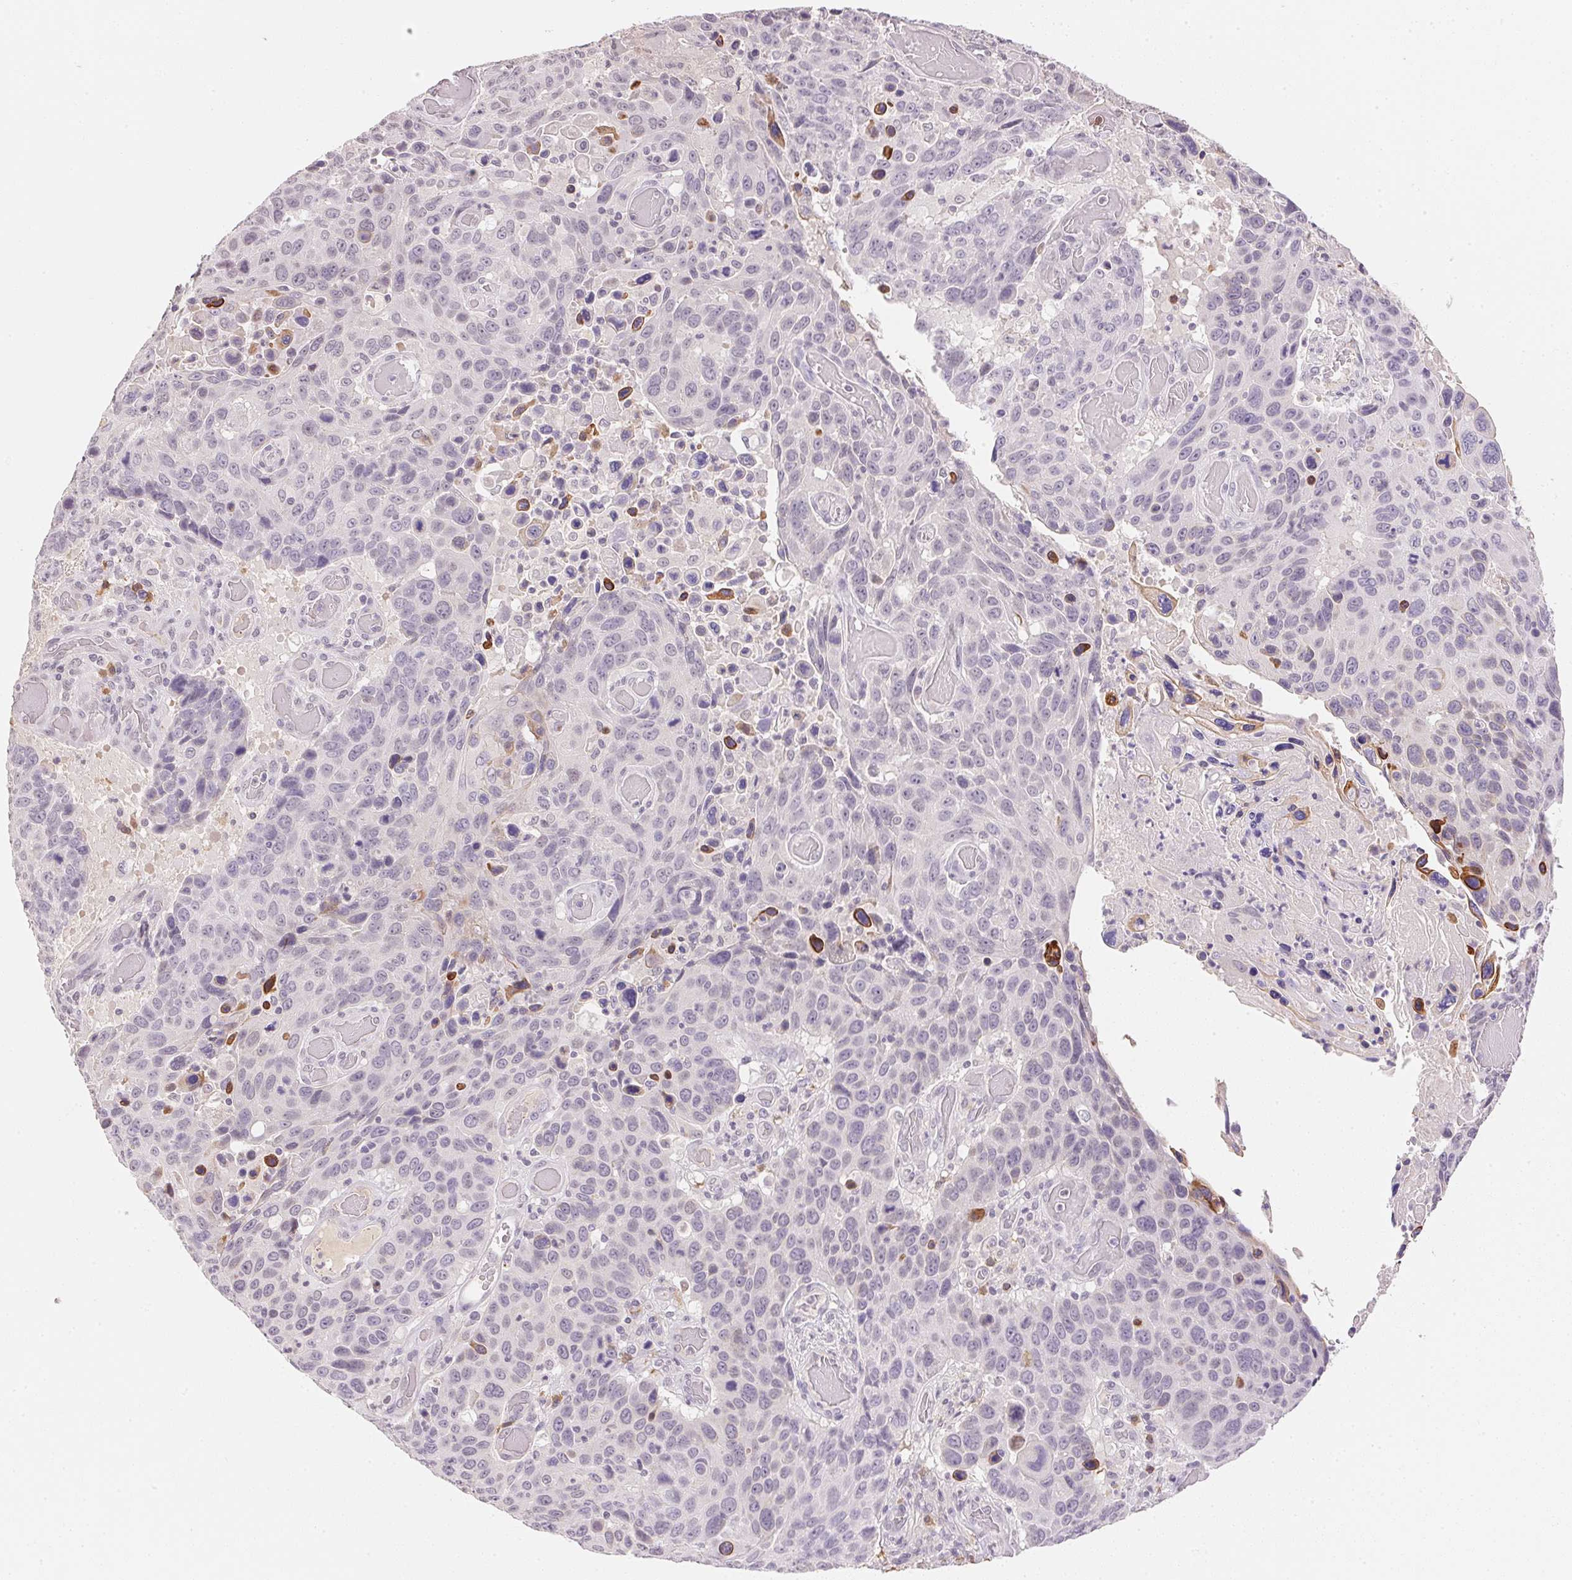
{"staining": {"intensity": "negative", "quantity": "none", "location": "none"}, "tissue": "lung cancer", "cell_type": "Tumor cells", "image_type": "cancer", "snomed": [{"axis": "morphology", "description": "Squamous cell carcinoma, NOS"}, {"axis": "topography", "description": "Lung"}], "caption": "High power microscopy micrograph of an immunohistochemistry histopathology image of lung cancer (squamous cell carcinoma), revealing no significant staining in tumor cells. (Brightfield microscopy of DAB immunohistochemistry (IHC) at high magnification).", "gene": "FNDC4", "patient": {"sex": "male", "age": 68}}